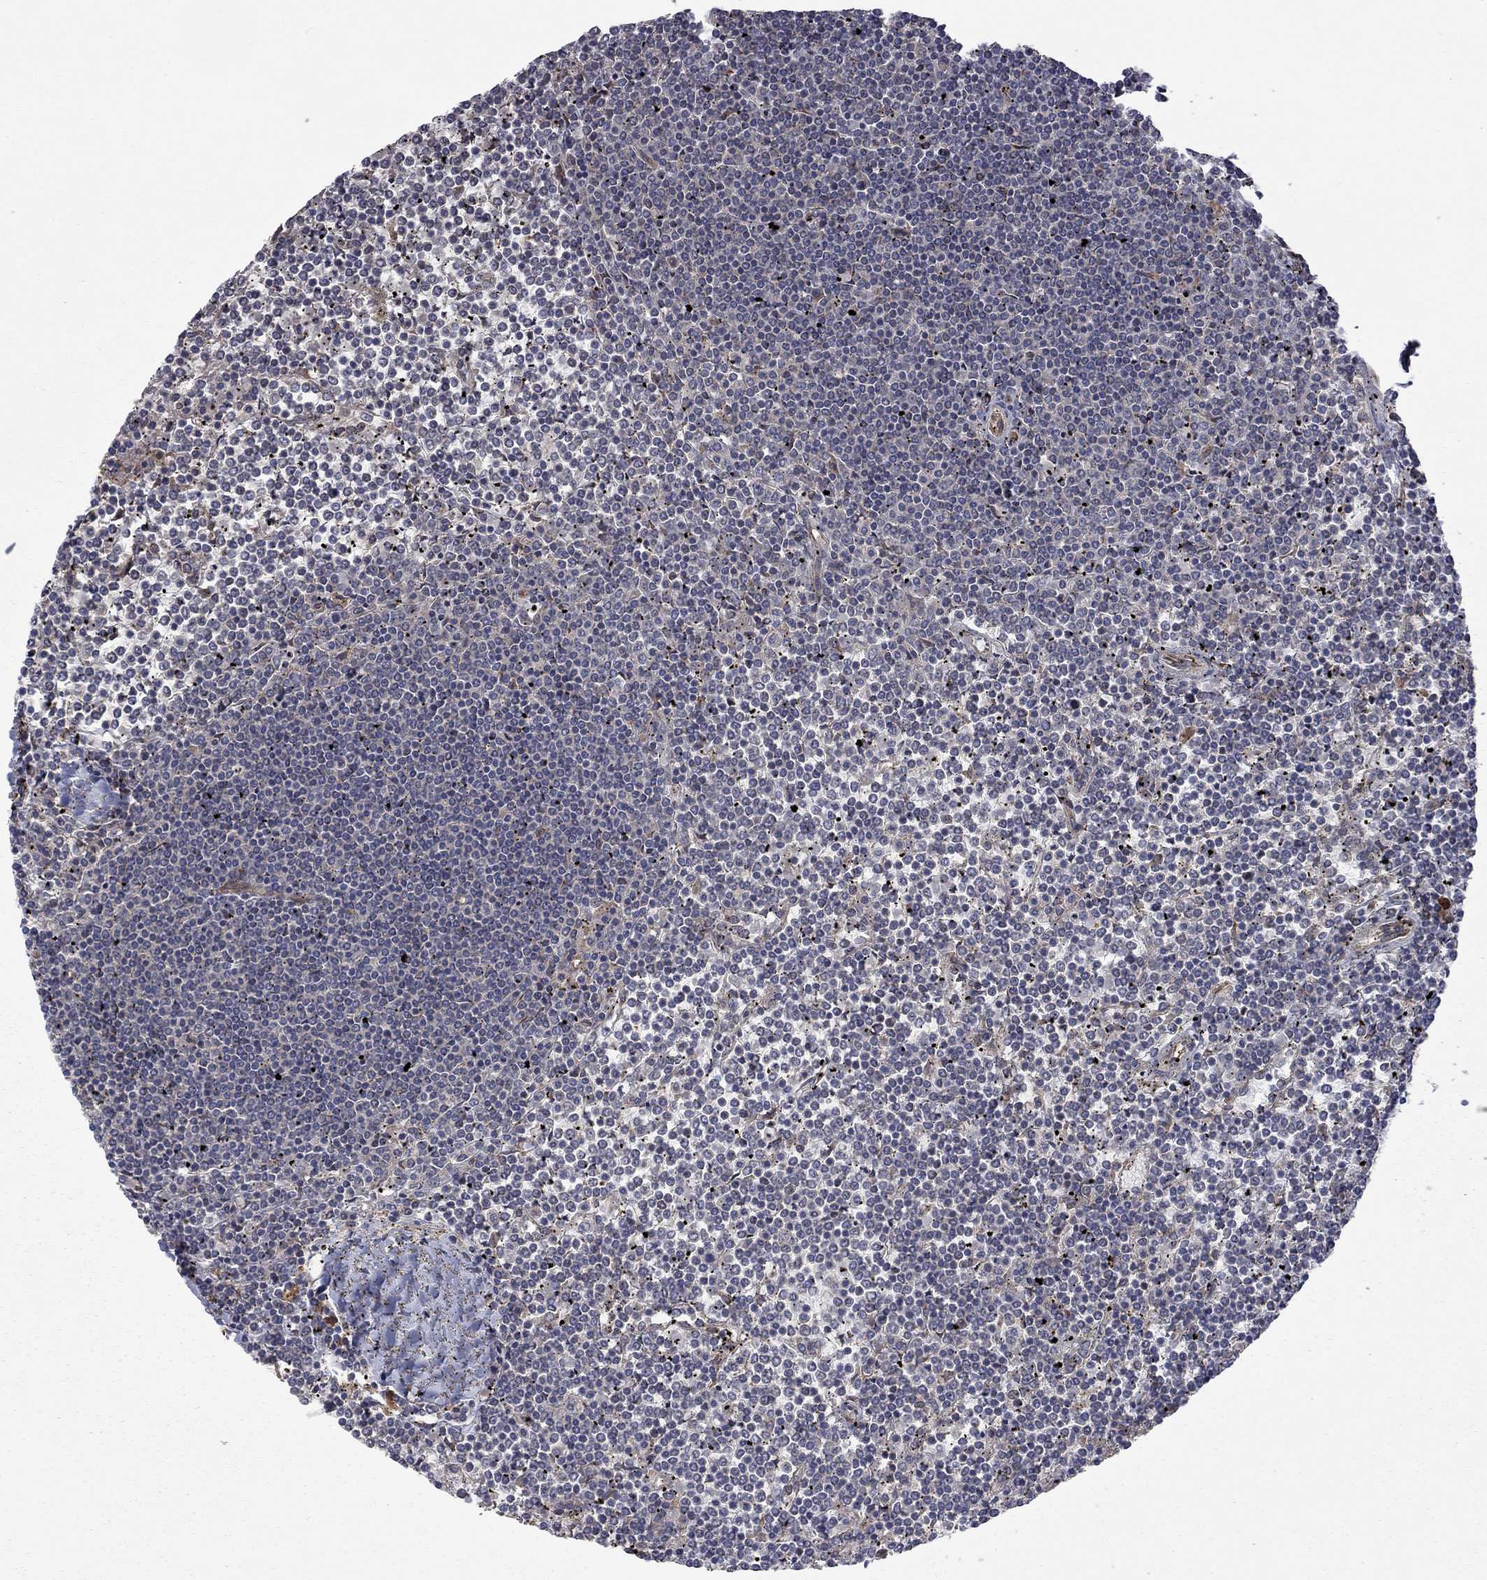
{"staining": {"intensity": "negative", "quantity": "none", "location": "none"}, "tissue": "lymphoma", "cell_type": "Tumor cells", "image_type": "cancer", "snomed": [{"axis": "morphology", "description": "Malignant lymphoma, non-Hodgkin's type, Low grade"}, {"axis": "topography", "description": "Spleen"}], "caption": "This is a image of immunohistochemistry (IHC) staining of low-grade malignant lymphoma, non-Hodgkin's type, which shows no expression in tumor cells.", "gene": "EXOC3L2", "patient": {"sex": "female", "age": 19}}